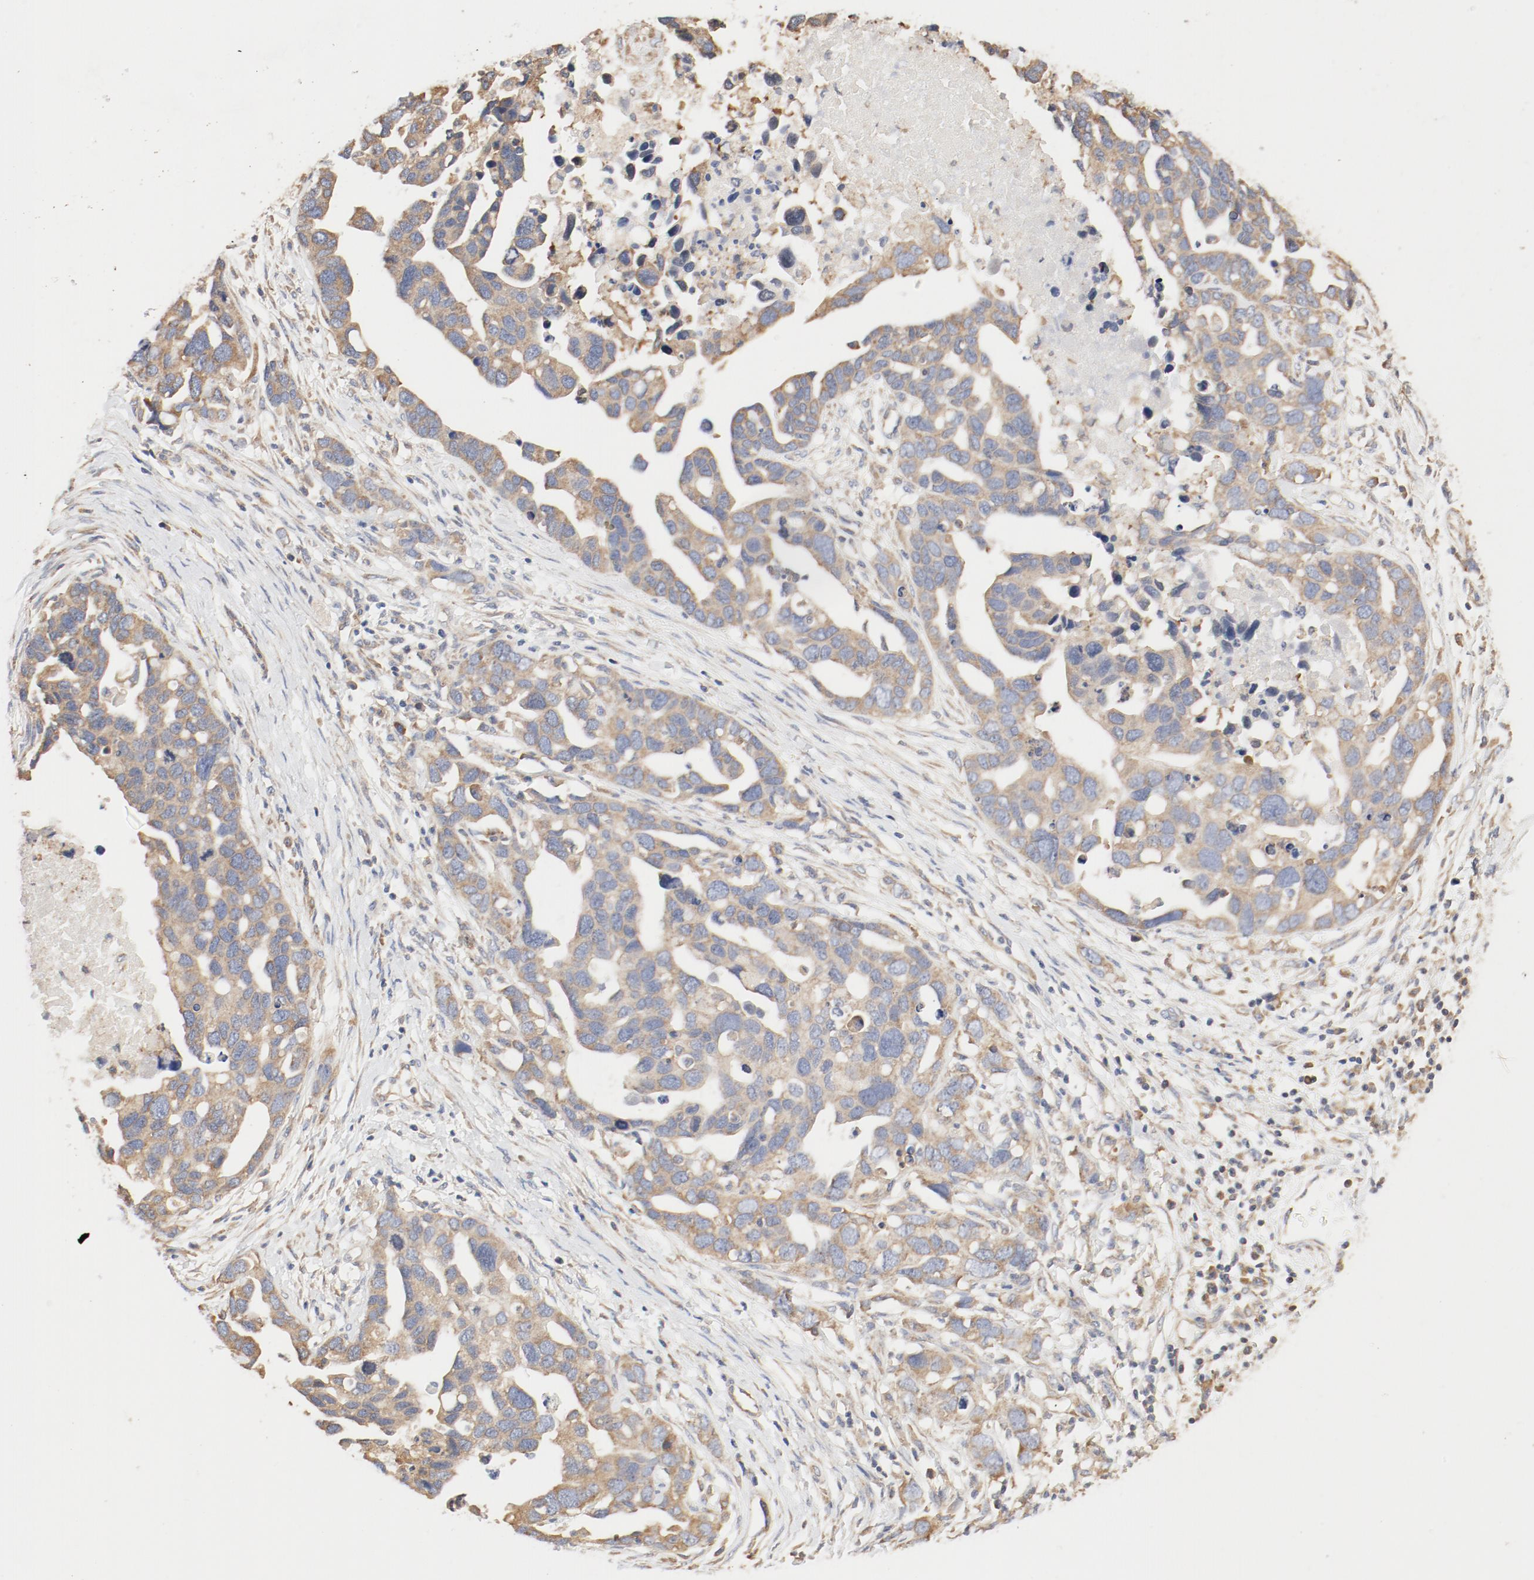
{"staining": {"intensity": "weak", "quantity": ">75%", "location": "cytoplasmic/membranous"}, "tissue": "ovarian cancer", "cell_type": "Tumor cells", "image_type": "cancer", "snomed": [{"axis": "morphology", "description": "Cystadenocarcinoma, serous, NOS"}, {"axis": "topography", "description": "Ovary"}], "caption": "Protein analysis of ovarian cancer (serous cystadenocarcinoma) tissue exhibits weak cytoplasmic/membranous expression in about >75% of tumor cells.", "gene": "RPS6", "patient": {"sex": "female", "age": 54}}